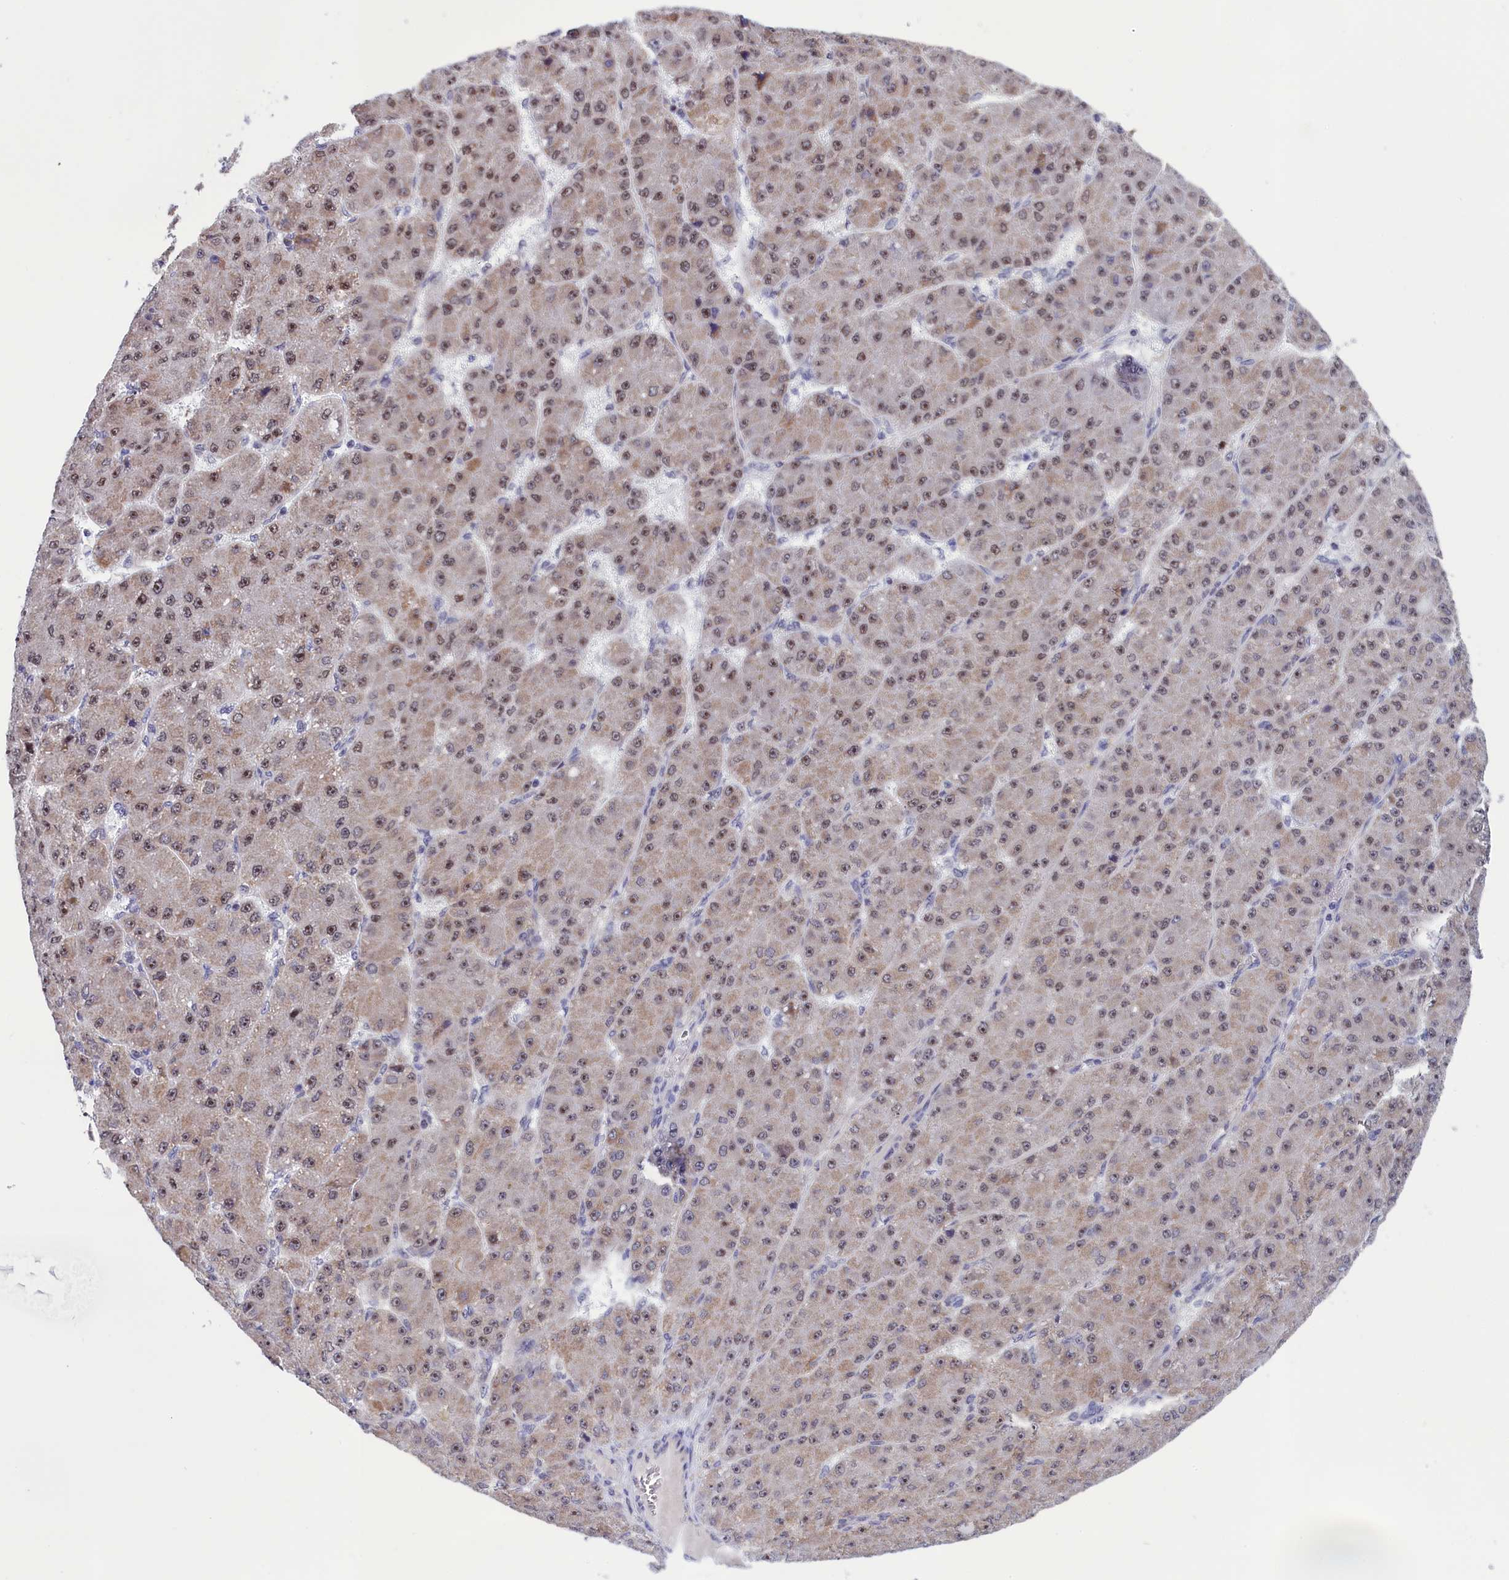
{"staining": {"intensity": "moderate", "quantity": ">75%", "location": "nuclear"}, "tissue": "liver cancer", "cell_type": "Tumor cells", "image_type": "cancer", "snomed": [{"axis": "morphology", "description": "Carcinoma, Hepatocellular, NOS"}, {"axis": "topography", "description": "Liver"}], "caption": "High-magnification brightfield microscopy of liver cancer (hepatocellular carcinoma) stained with DAB (3,3'-diaminobenzidine) (brown) and counterstained with hematoxylin (blue). tumor cells exhibit moderate nuclear expression is appreciated in about>75% of cells. (IHC, brightfield microscopy, high magnification).", "gene": "PPAN", "patient": {"sex": "male", "age": 67}}